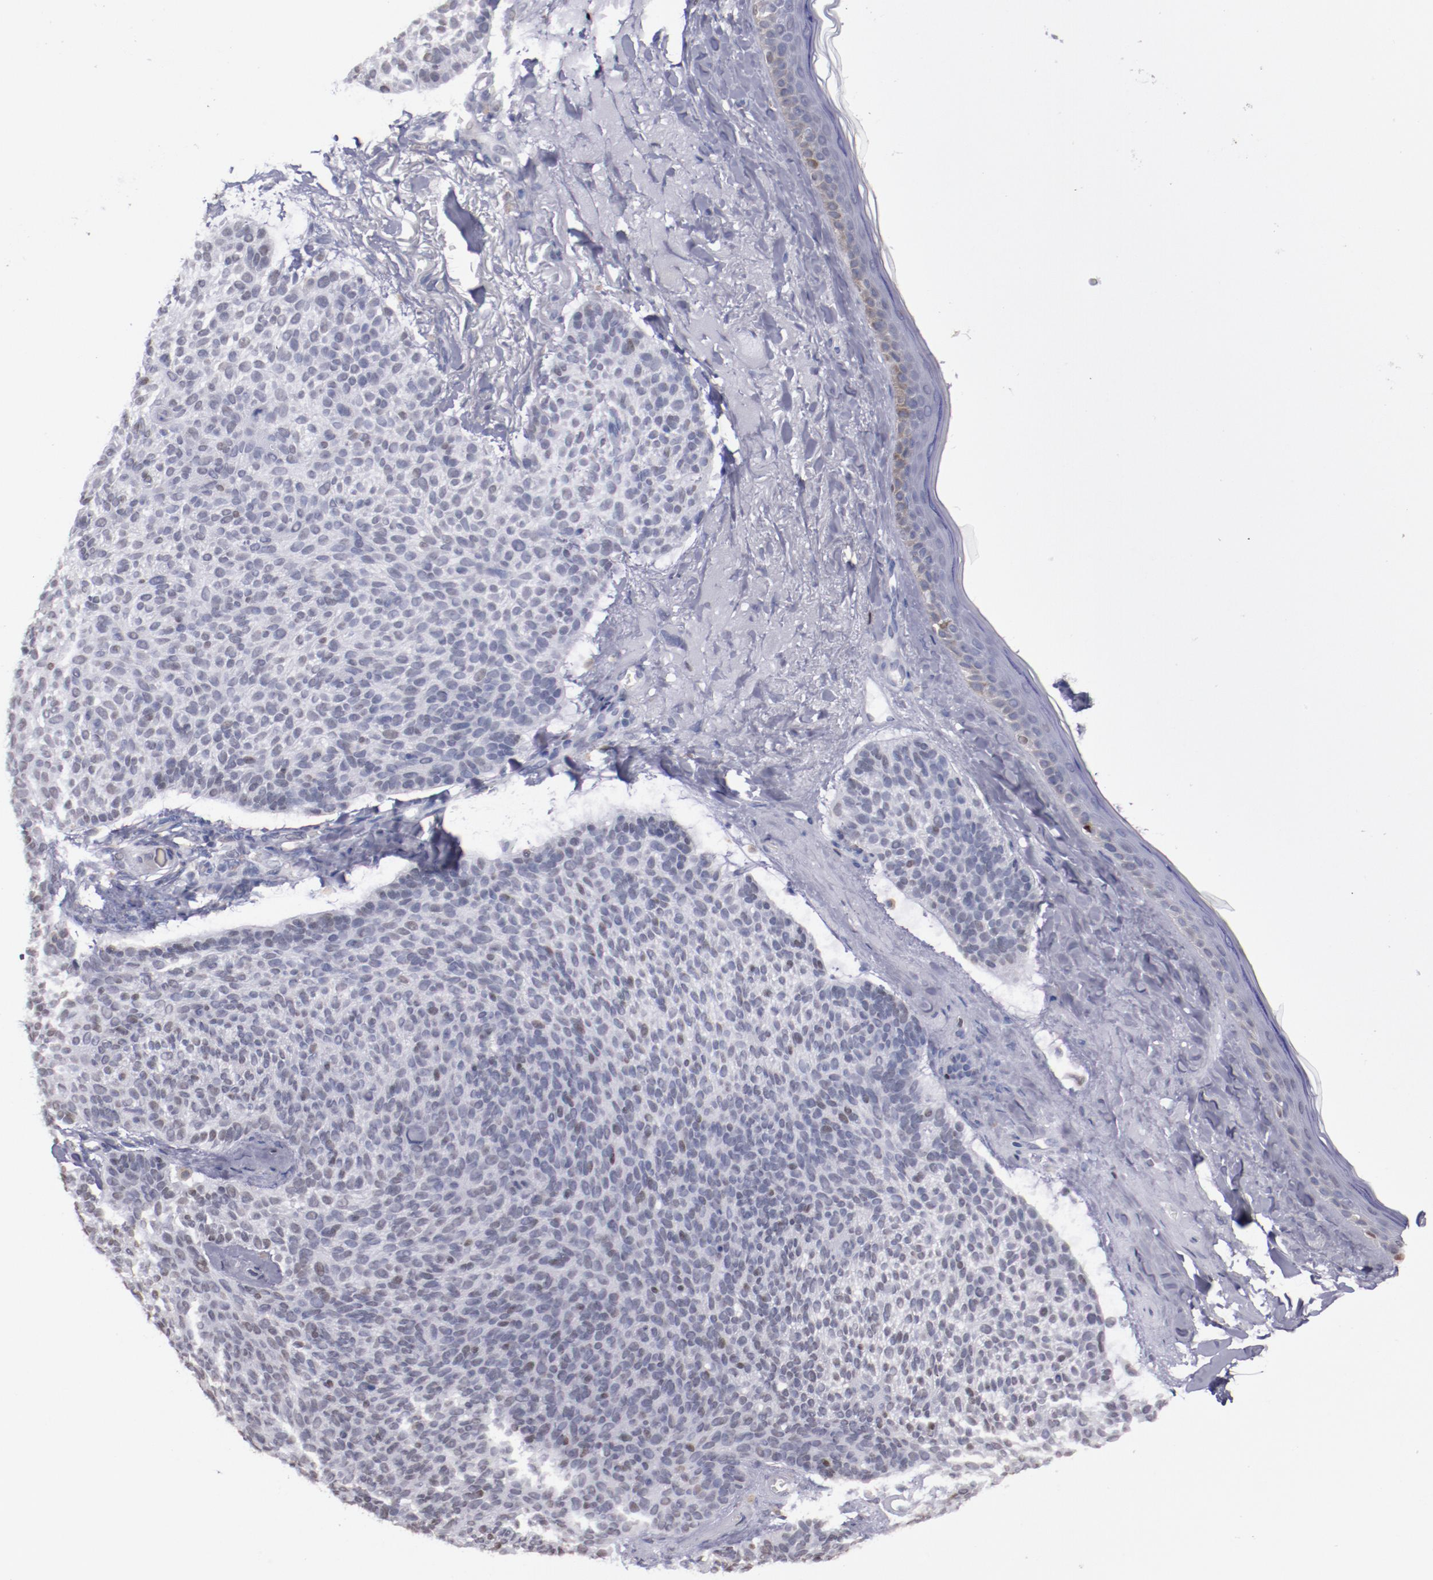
{"staining": {"intensity": "weak", "quantity": "<25%", "location": "nuclear"}, "tissue": "skin cancer", "cell_type": "Tumor cells", "image_type": "cancer", "snomed": [{"axis": "morphology", "description": "Normal tissue, NOS"}, {"axis": "morphology", "description": "Basal cell carcinoma"}, {"axis": "topography", "description": "Skin"}], "caption": "Immunohistochemical staining of skin cancer (basal cell carcinoma) shows no significant expression in tumor cells.", "gene": "IRF4", "patient": {"sex": "female", "age": 70}}